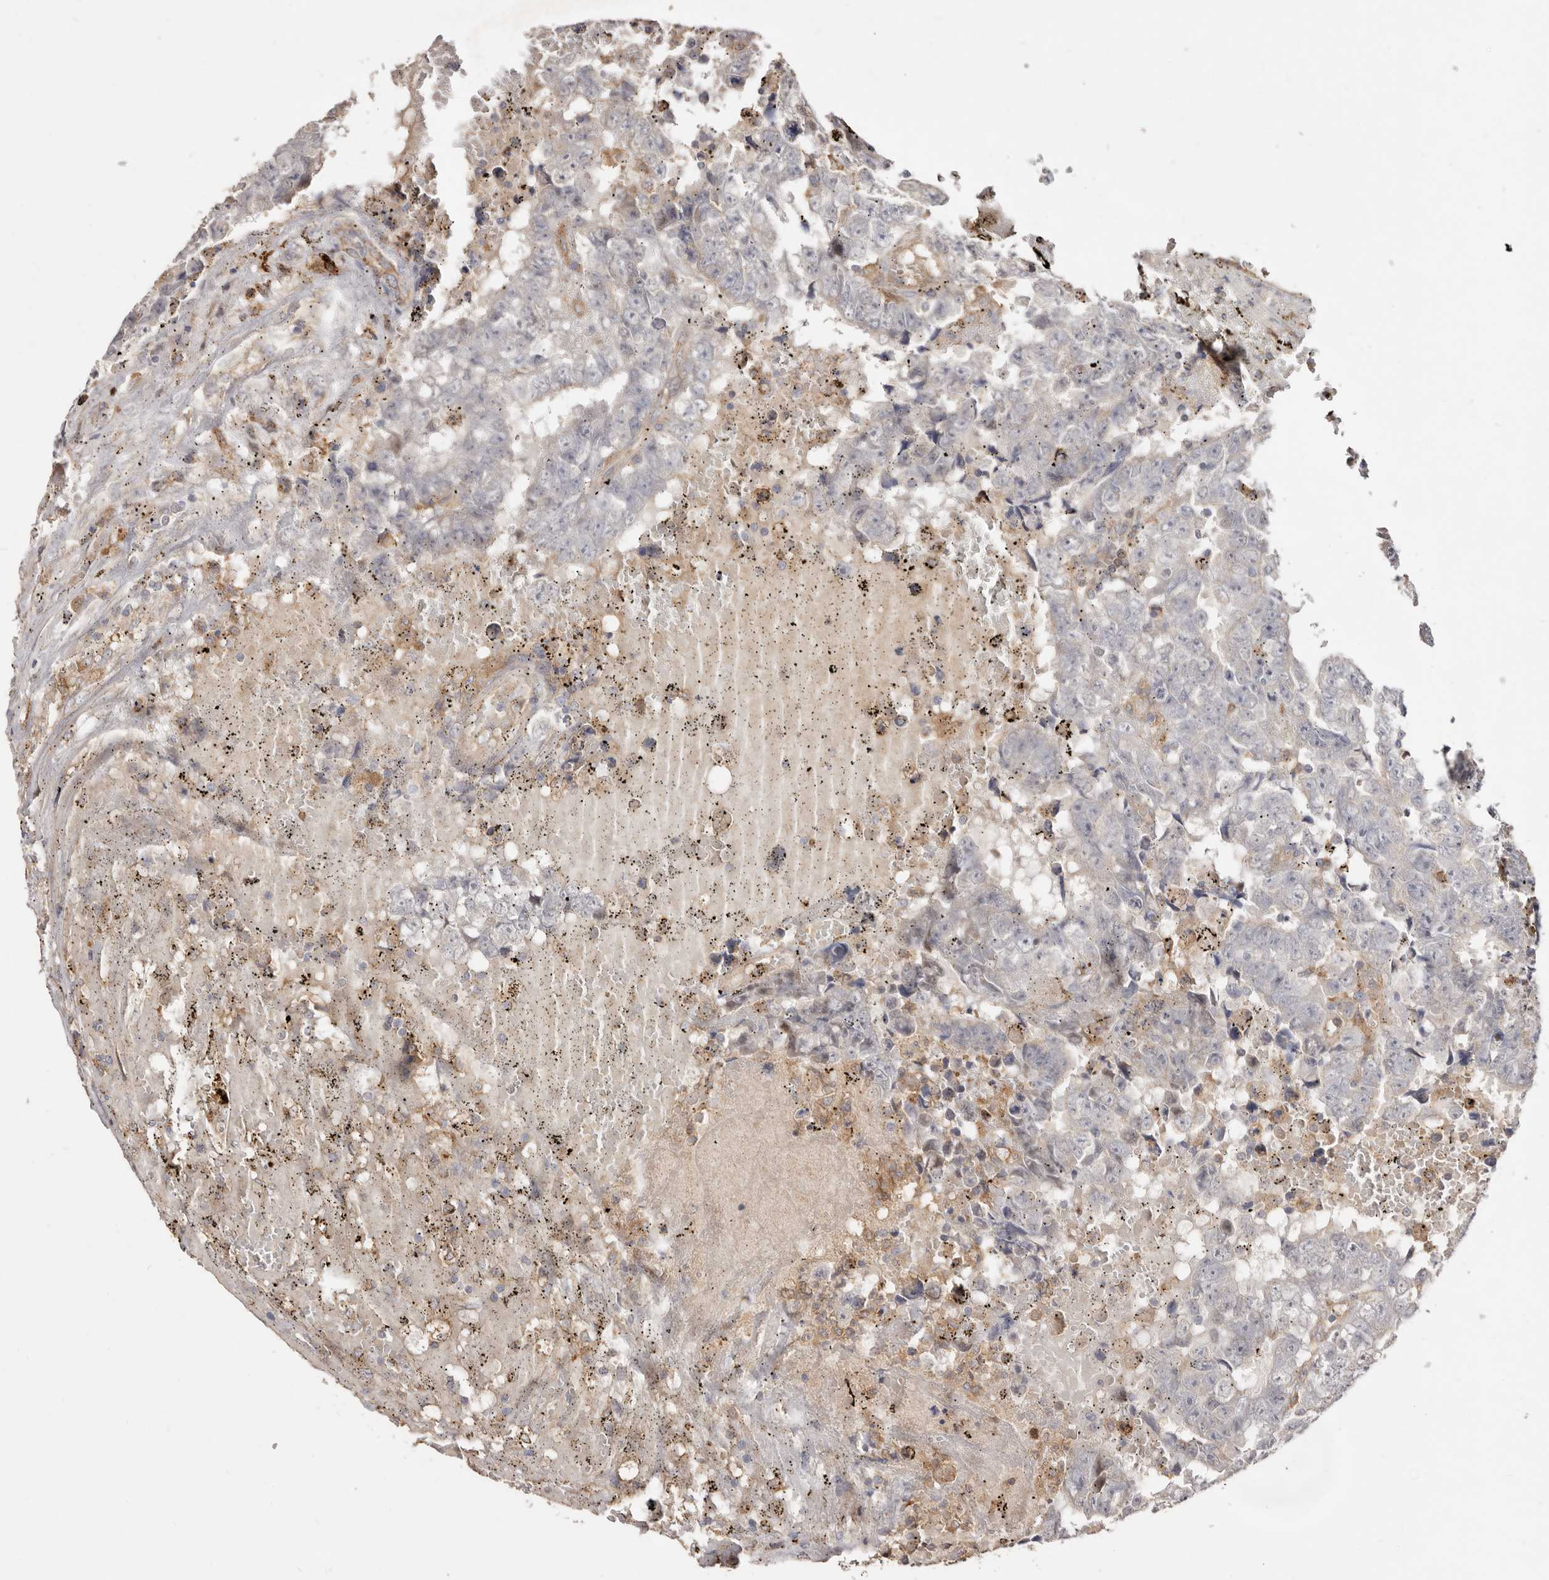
{"staining": {"intensity": "negative", "quantity": "none", "location": "none"}, "tissue": "testis cancer", "cell_type": "Tumor cells", "image_type": "cancer", "snomed": [{"axis": "morphology", "description": "Carcinoma, Embryonal, NOS"}, {"axis": "topography", "description": "Testis"}], "caption": "A photomicrograph of human testis embryonal carcinoma is negative for staining in tumor cells.", "gene": "LRRC25", "patient": {"sex": "male", "age": 25}}